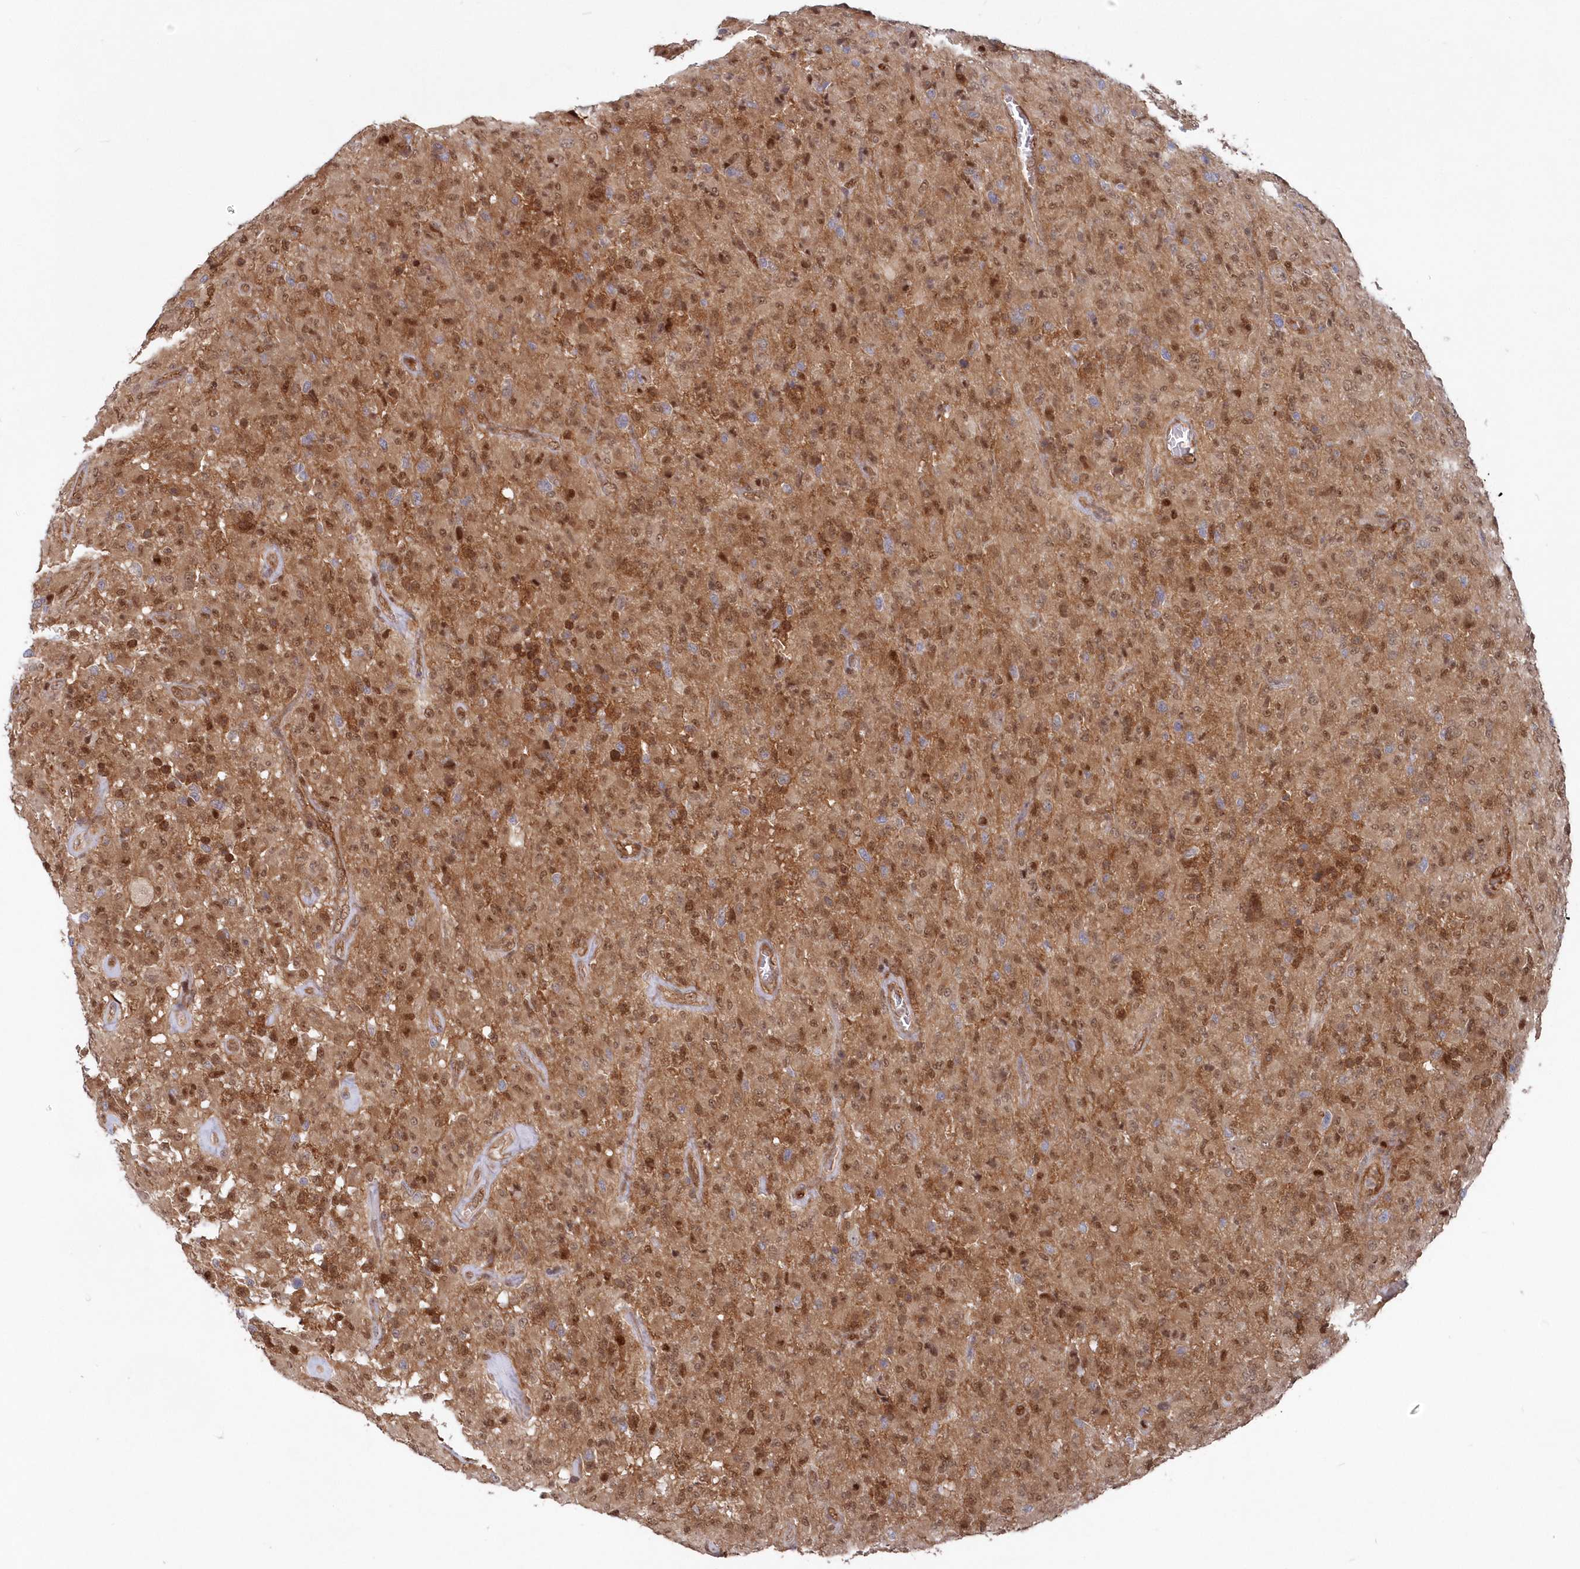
{"staining": {"intensity": "moderate", "quantity": ">75%", "location": "cytoplasmic/membranous,nuclear"}, "tissue": "glioma", "cell_type": "Tumor cells", "image_type": "cancer", "snomed": [{"axis": "morphology", "description": "Glioma, malignant, High grade"}, {"axis": "topography", "description": "Brain"}], "caption": "Human high-grade glioma (malignant) stained with a brown dye displays moderate cytoplasmic/membranous and nuclear positive positivity in about >75% of tumor cells.", "gene": "ABHD14B", "patient": {"sex": "female", "age": 57}}